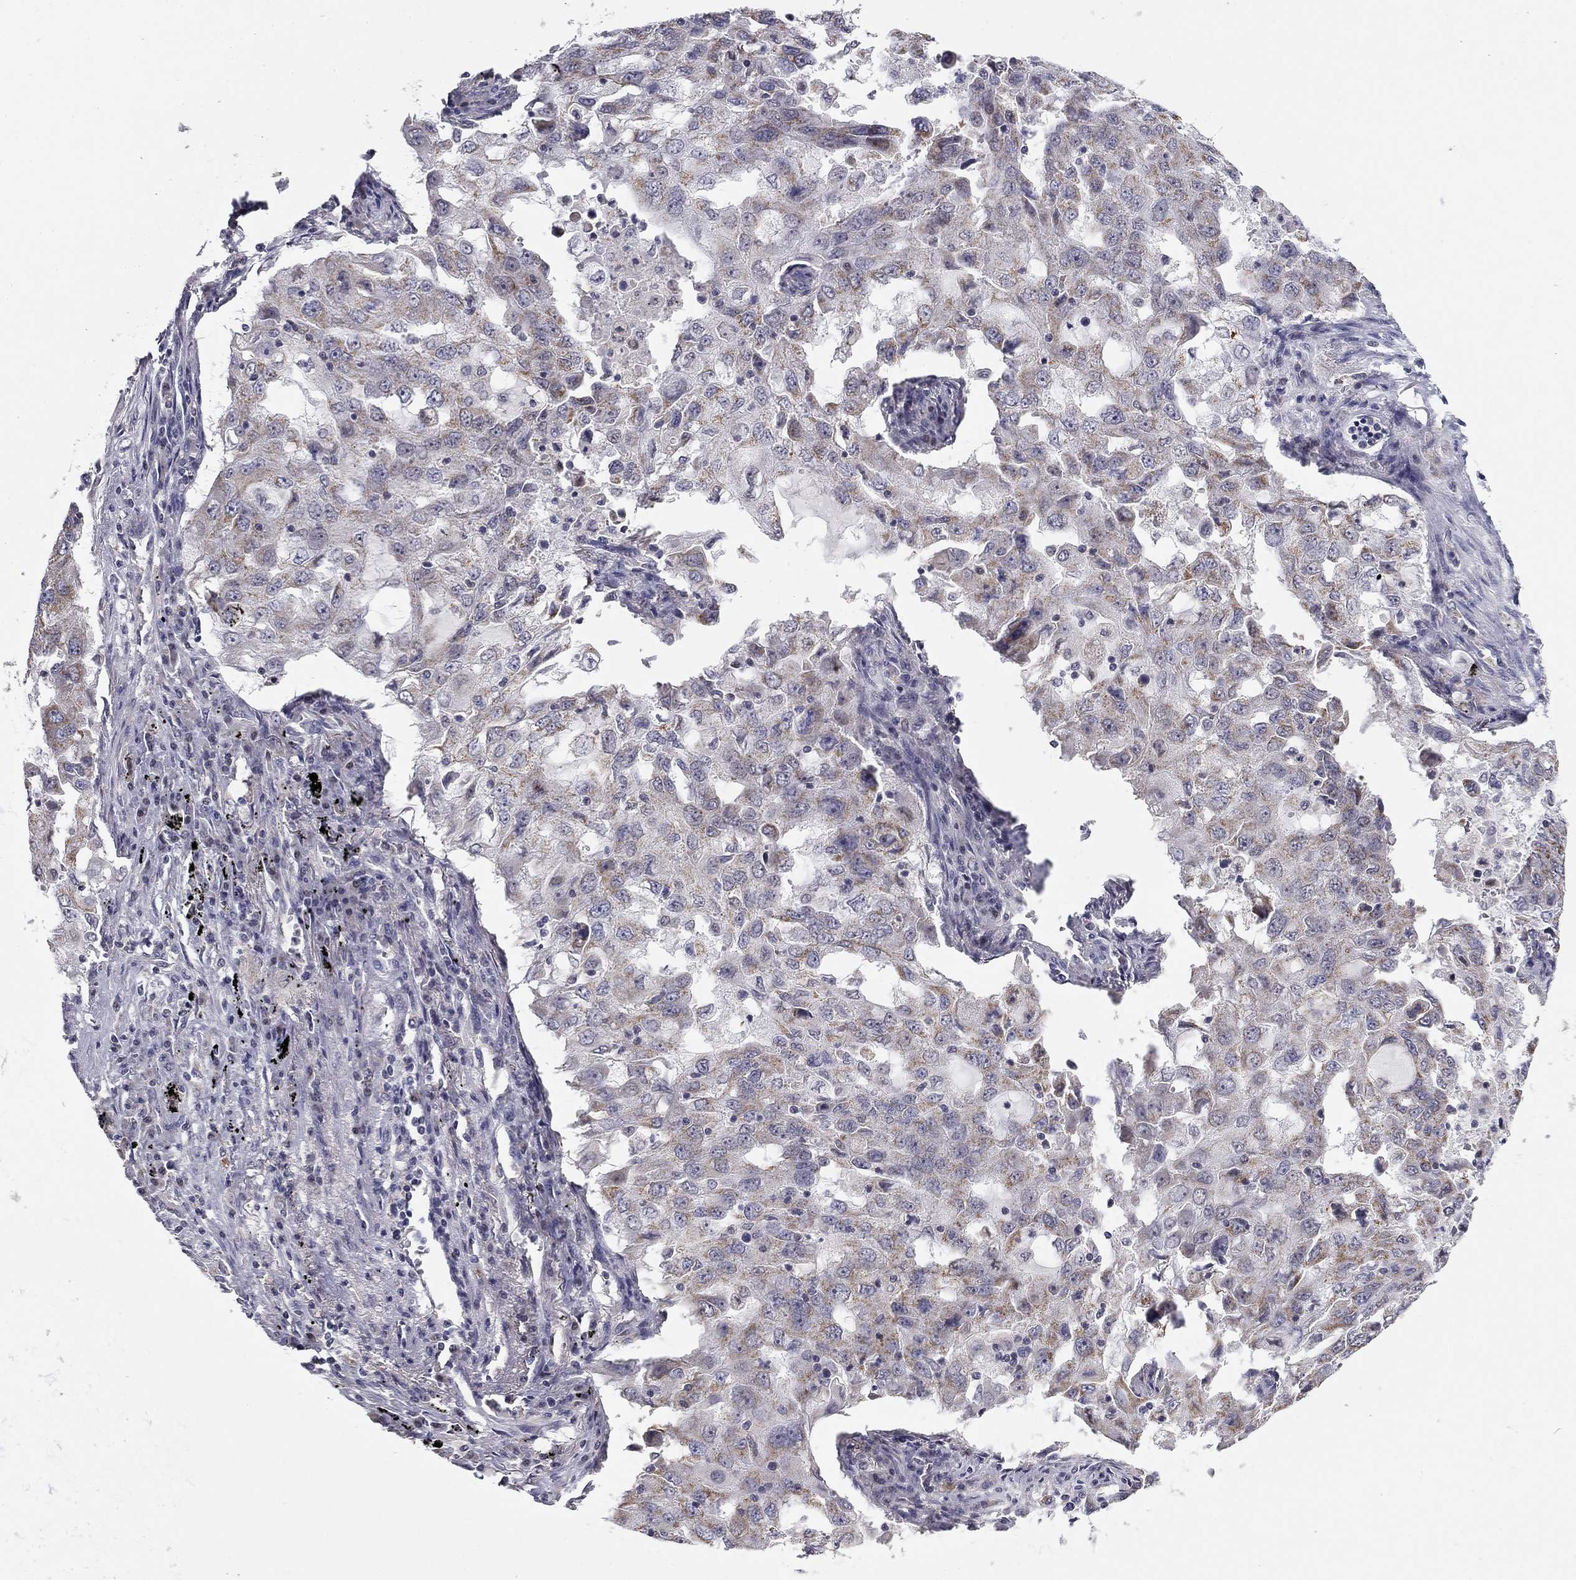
{"staining": {"intensity": "weak", "quantity": "<25%", "location": "cytoplasmic/membranous"}, "tissue": "lung cancer", "cell_type": "Tumor cells", "image_type": "cancer", "snomed": [{"axis": "morphology", "description": "Adenocarcinoma, NOS"}, {"axis": "topography", "description": "Lung"}], "caption": "Immunohistochemistry (IHC) histopathology image of lung cancer (adenocarcinoma) stained for a protein (brown), which shows no expression in tumor cells.", "gene": "SLC2A9", "patient": {"sex": "female", "age": 61}}